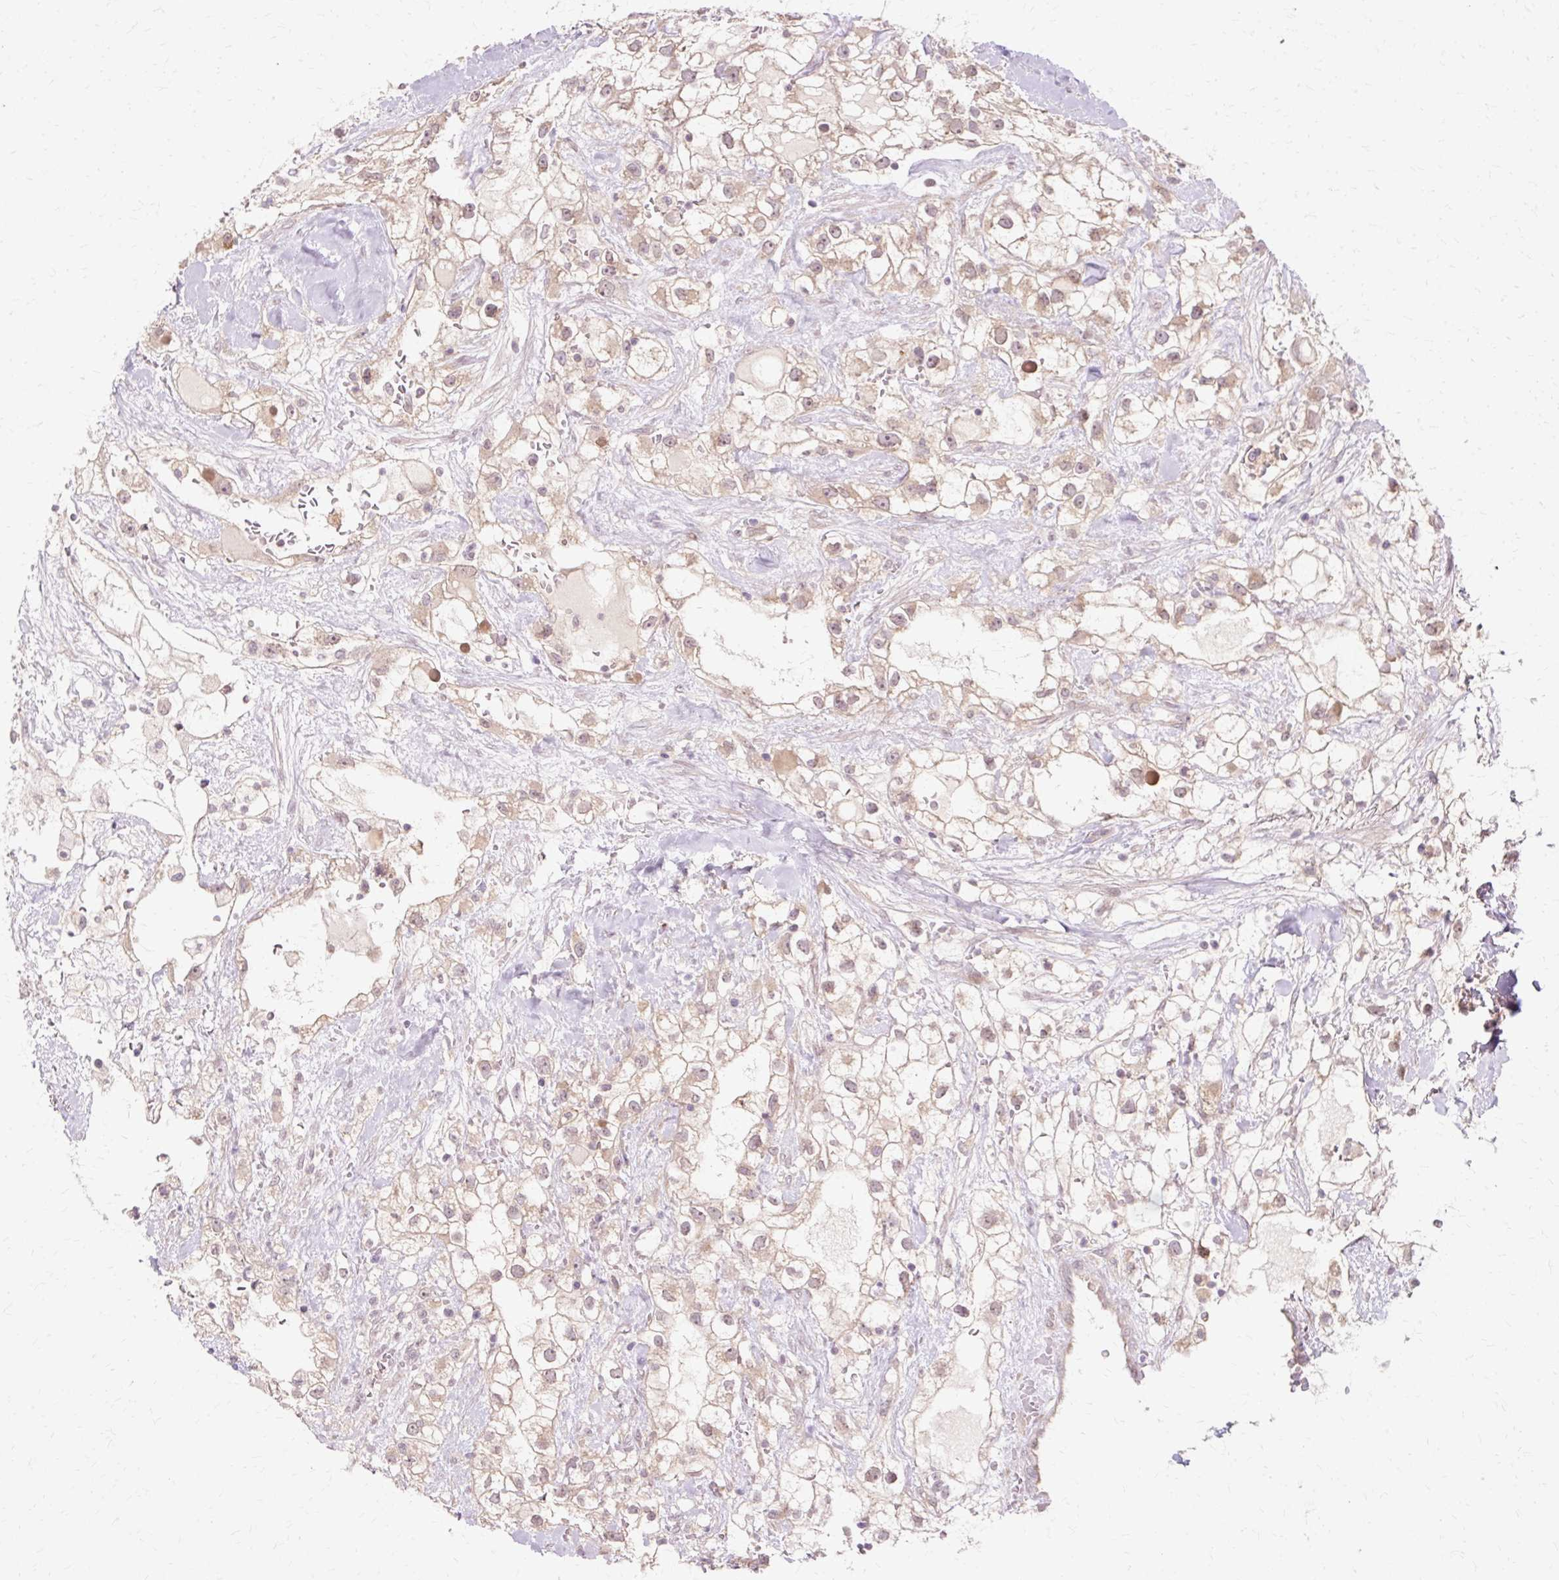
{"staining": {"intensity": "weak", "quantity": ">75%", "location": "cytoplasmic/membranous"}, "tissue": "renal cancer", "cell_type": "Tumor cells", "image_type": "cancer", "snomed": [{"axis": "morphology", "description": "Adenocarcinoma, NOS"}, {"axis": "topography", "description": "Kidney"}], "caption": "IHC staining of renal cancer (adenocarcinoma), which displays low levels of weak cytoplasmic/membranous staining in about >75% of tumor cells indicating weak cytoplasmic/membranous protein positivity. The staining was performed using DAB (3,3'-diaminobenzidine) (brown) for protein detection and nuclei were counterstained in hematoxylin (blue).", "gene": "GEMIN2", "patient": {"sex": "male", "age": 59}}